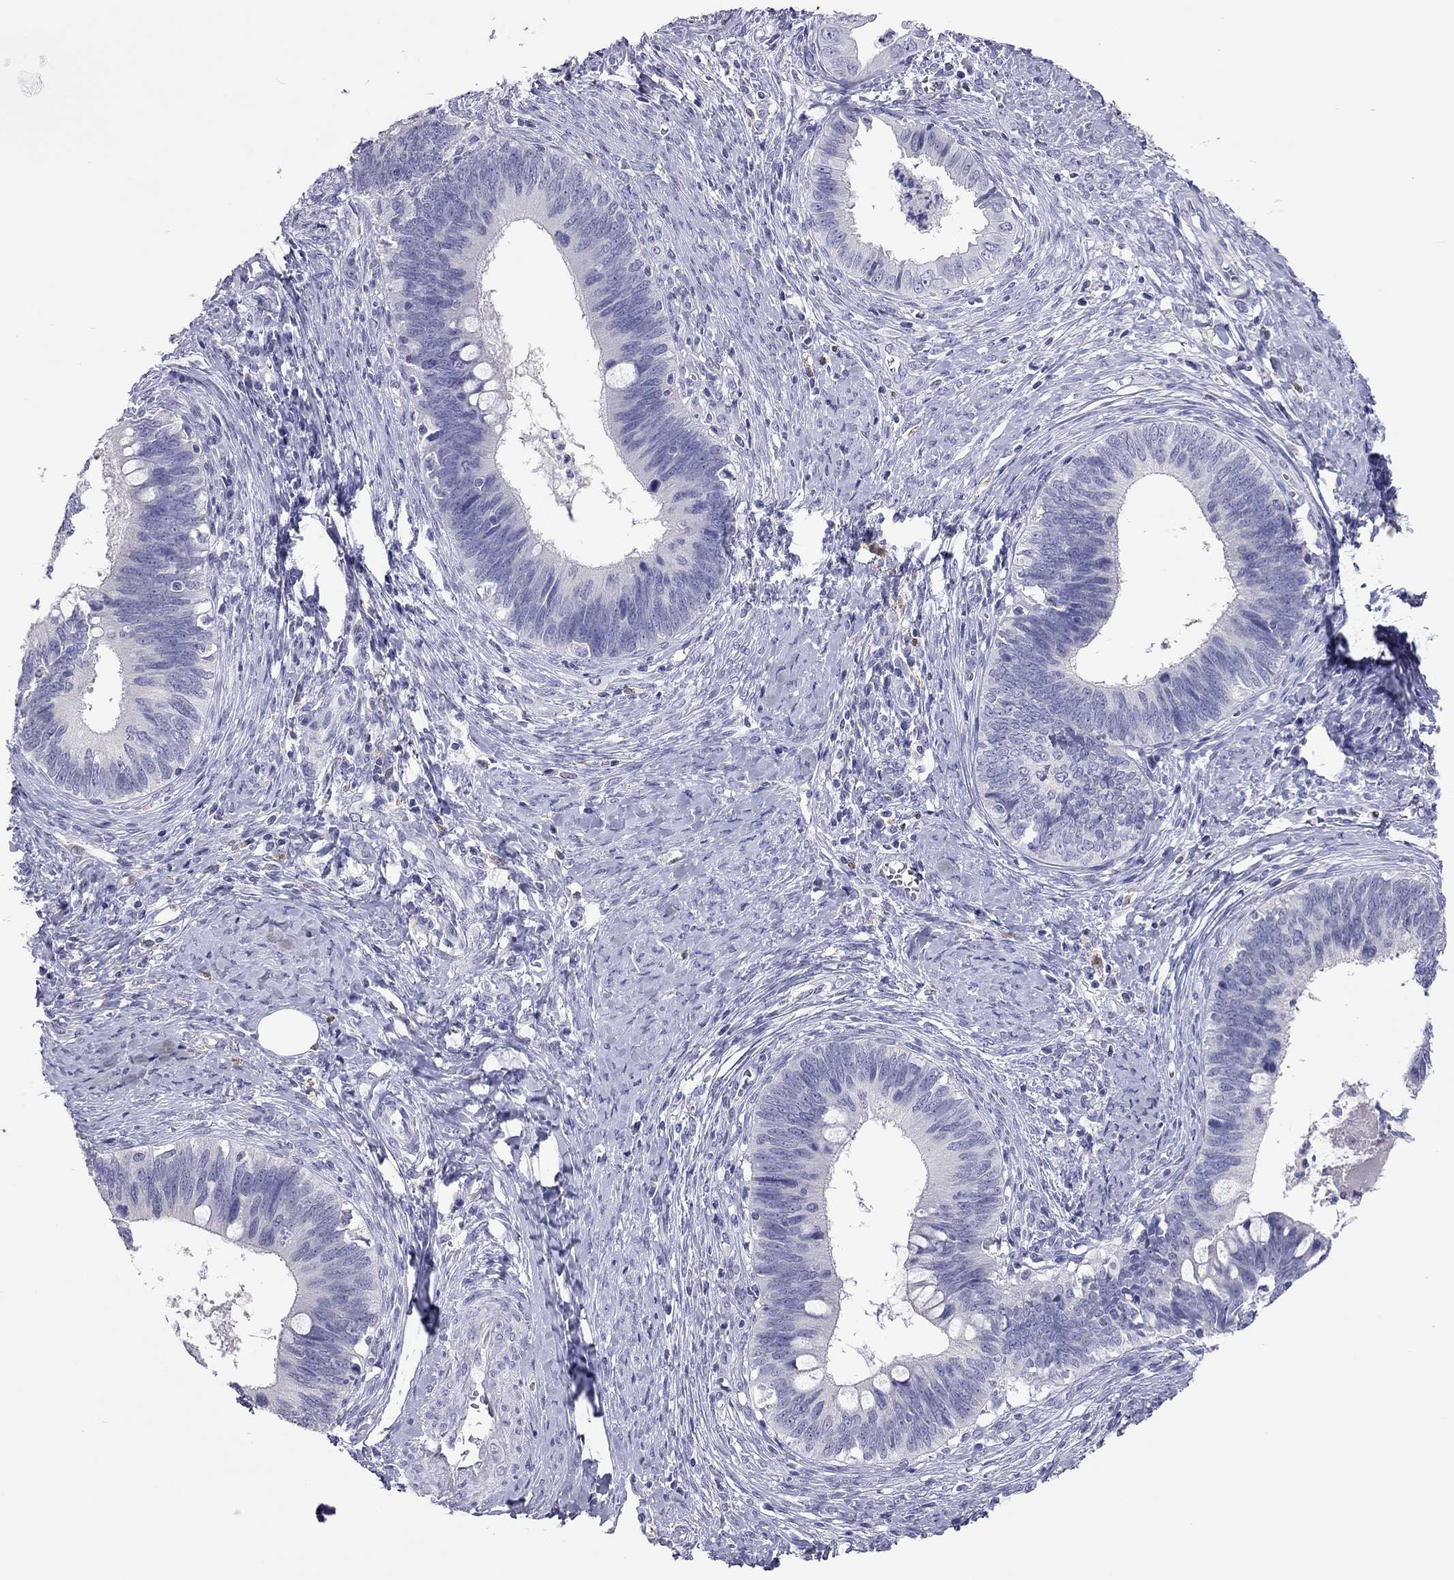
{"staining": {"intensity": "negative", "quantity": "none", "location": "none"}, "tissue": "cervical cancer", "cell_type": "Tumor cells", "image_type": "cancer", "snomed": [{"axis": "morphology", "description": "Adenocarcinoma, NOS"}, {"axis": "topography", "description": "Cervix"}], "caption": "Immunohistochemical staining of cervical cancer (adenocarcinoma) demonstrates no significant staining in tumor cells.", "gene": "PPP1R3A", "patient": {"sex": "female", "age": 42}}